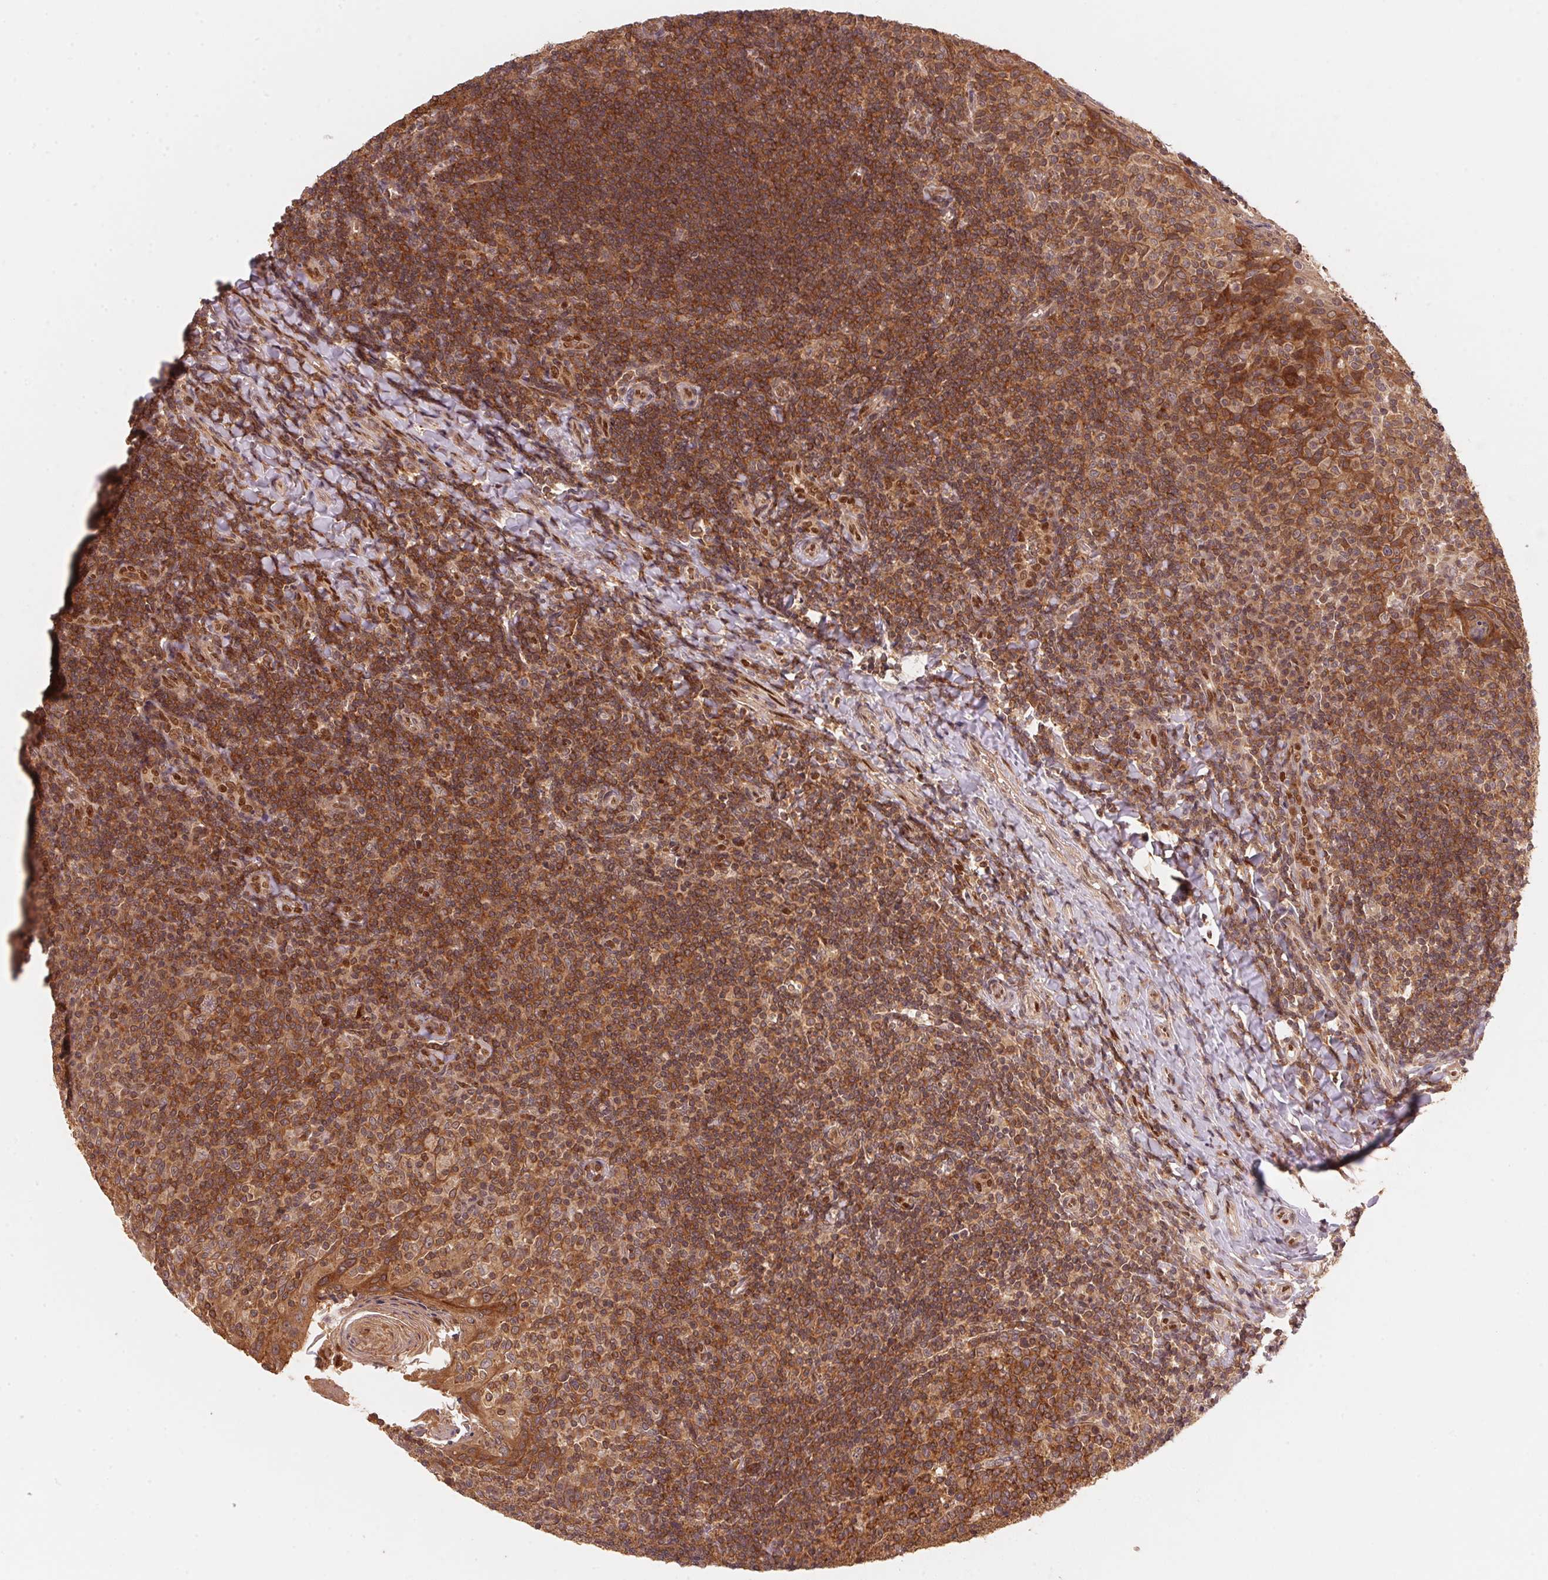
{"staining": {"intensity": "moderate", "quantity": ">75%", "location": "cytoplasmic/membranous,nuclear"}, "tissue": "tonsil", "cell_type": "Germinal center cells", "image_type": "normal", "snomed": [{"axis": "morphology", "description": "Normal tissue, NOS"}, {"axis": "topography", "description": "Tonsil"}], "caption": "IHC micrograph of unremarkable tonsil stained for a protein (brown), which exhibits medium levels of moderate cytoplasmic/membranous,nuclear expression in approximately >75% of germinal center cells.", "gene": "CCDC102B", "patient": {"sex": "female", "age": 10}}